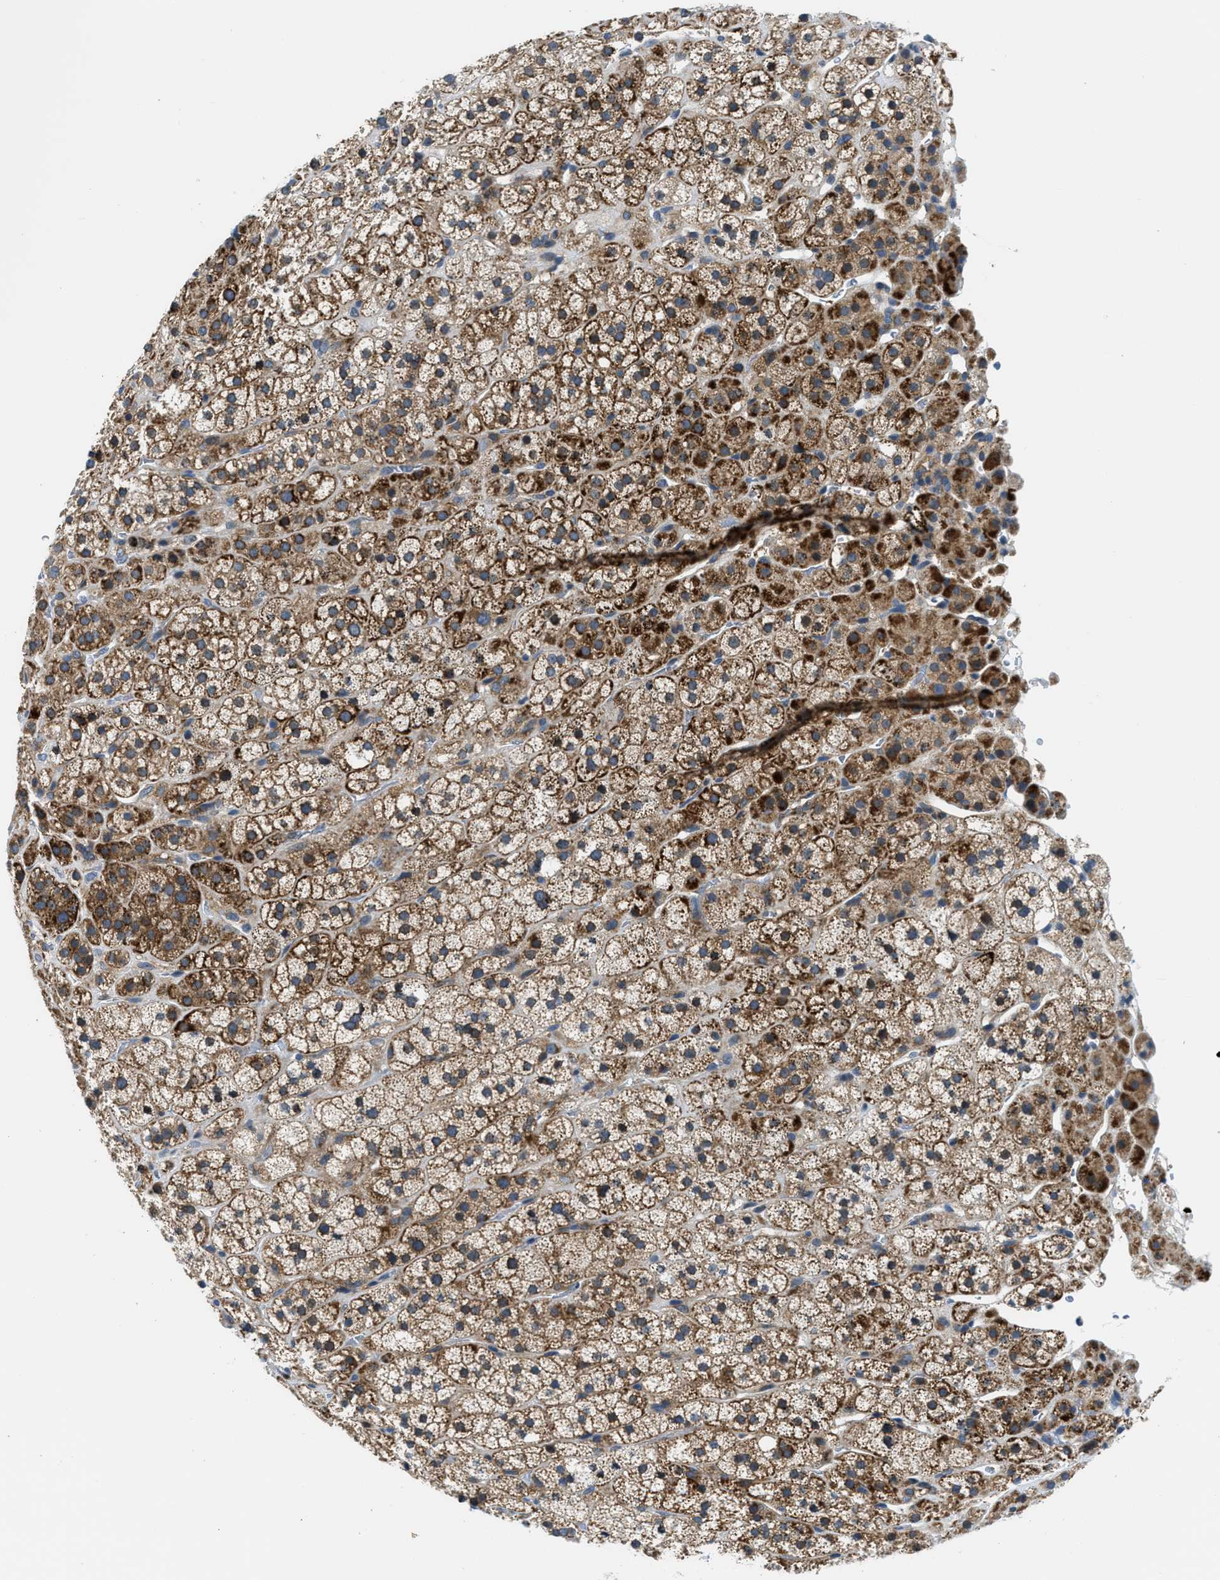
{"staining": {"intensity": "moderate", "quantity": ">75%", "location": "cytoplasmic/membranous"}, "tissue": "adrenal gland", "cell_type": "Glandular cells", "image_type": "normal", "snomed": [{"axis": "morphology", "description": "Normal tissue, NOS"}, {"axis": "topography", "description": "Adrenal gland"}], "caption": "Adrenal gland stained with immunohistochemistry displays moderate cytoplasmic/membranous expression in about >75% of glandular cells. (Stains: DAB (3,3'-diaminobenzidine) in brown, nuclei in blue, Microscopy: brightfield microscopy at high magnification).", "gene": "LPIN2", "patient": {"sex": "male", "age": 56}}